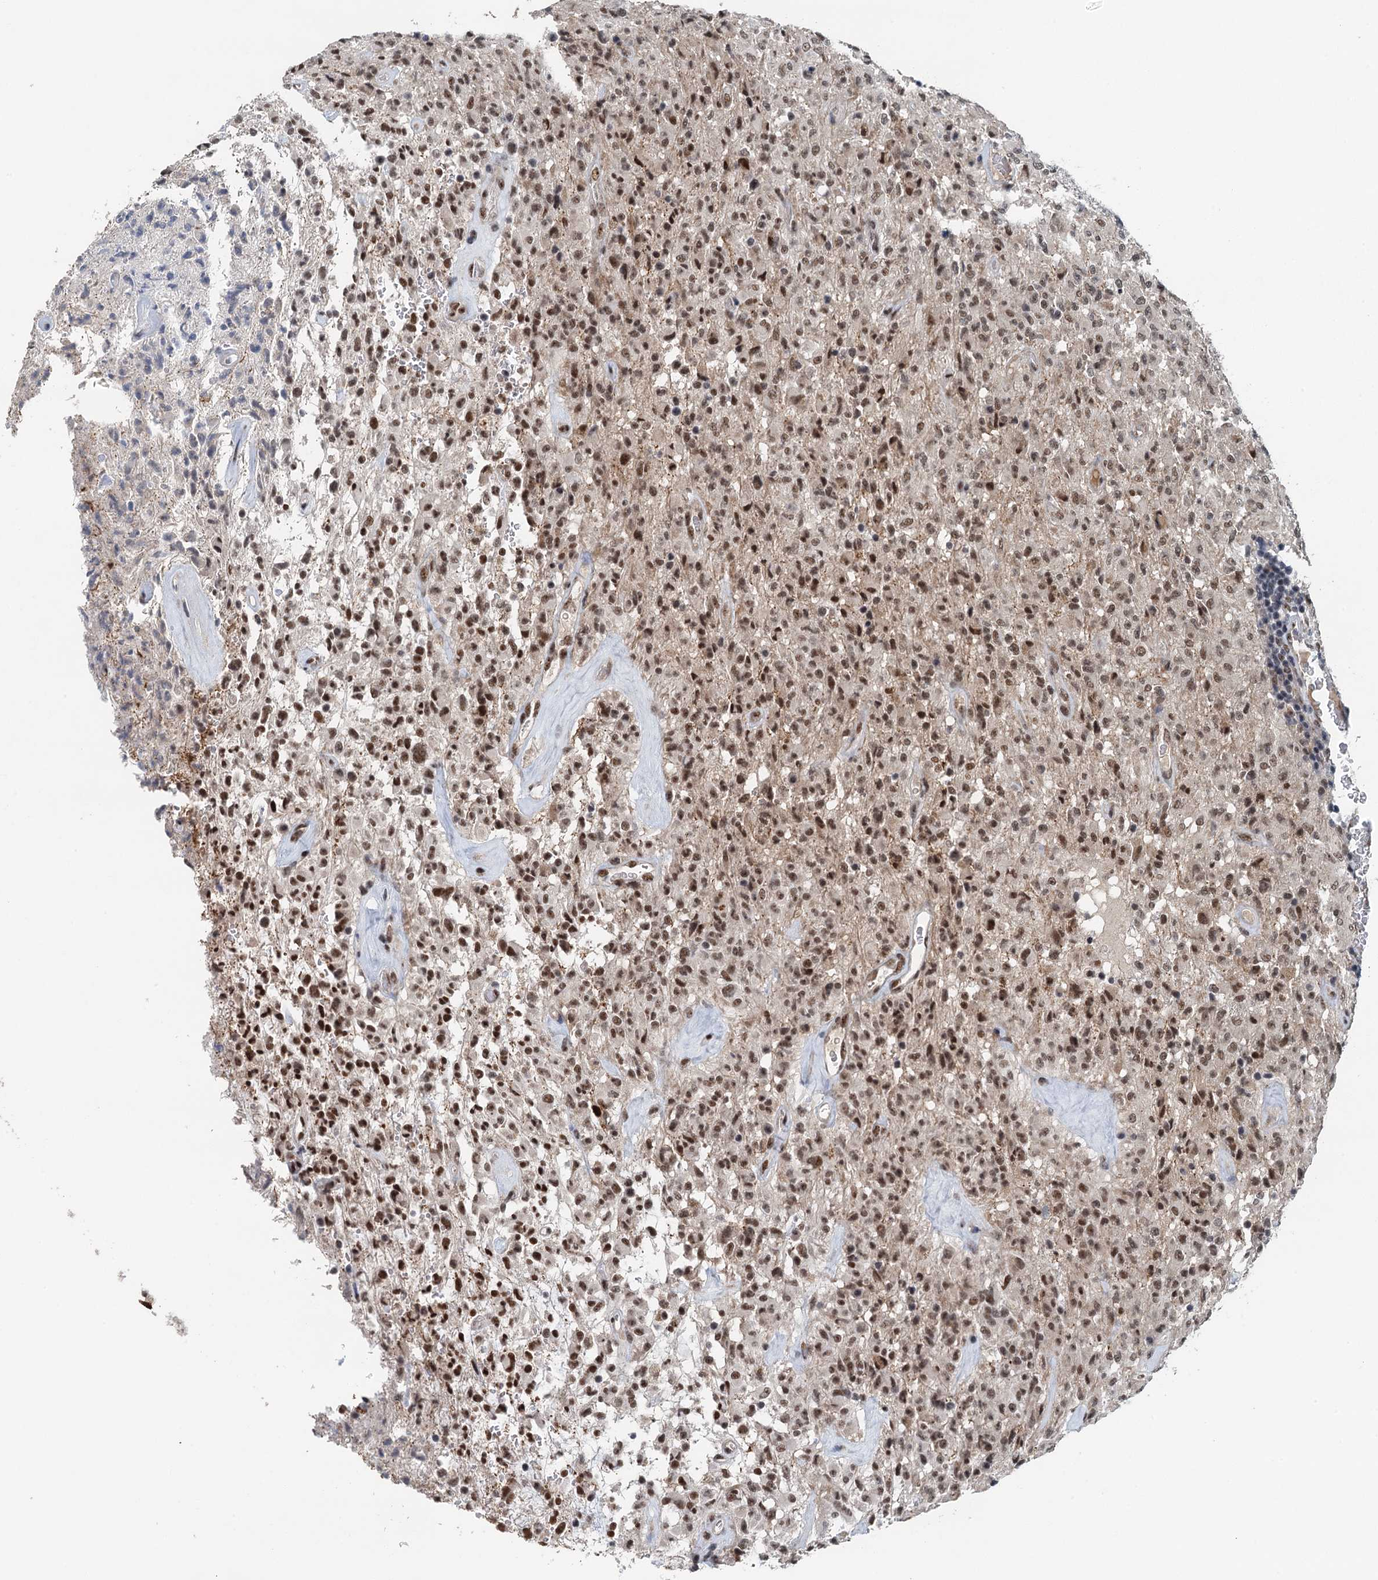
{"staining": {"intensity": "moderate", "quantity": ">75%", "location": "nuclear"}, "tissue": "glioma", "cell_type": "Tumor cells", "image_type": "cancer", "snomed": [{"axis": "morphology", "description": "Glioma, malignant, High grade"}, {"axis": "topography", "description": "Brain"}], "caption": "Human malignant high-grade glioma stained with a brown dye demonstrates moderate nuclear positive staining in approximately >75% of tumor cells.", "gene": "MTA3", "patient": {"sex": "female", "age": 57}}